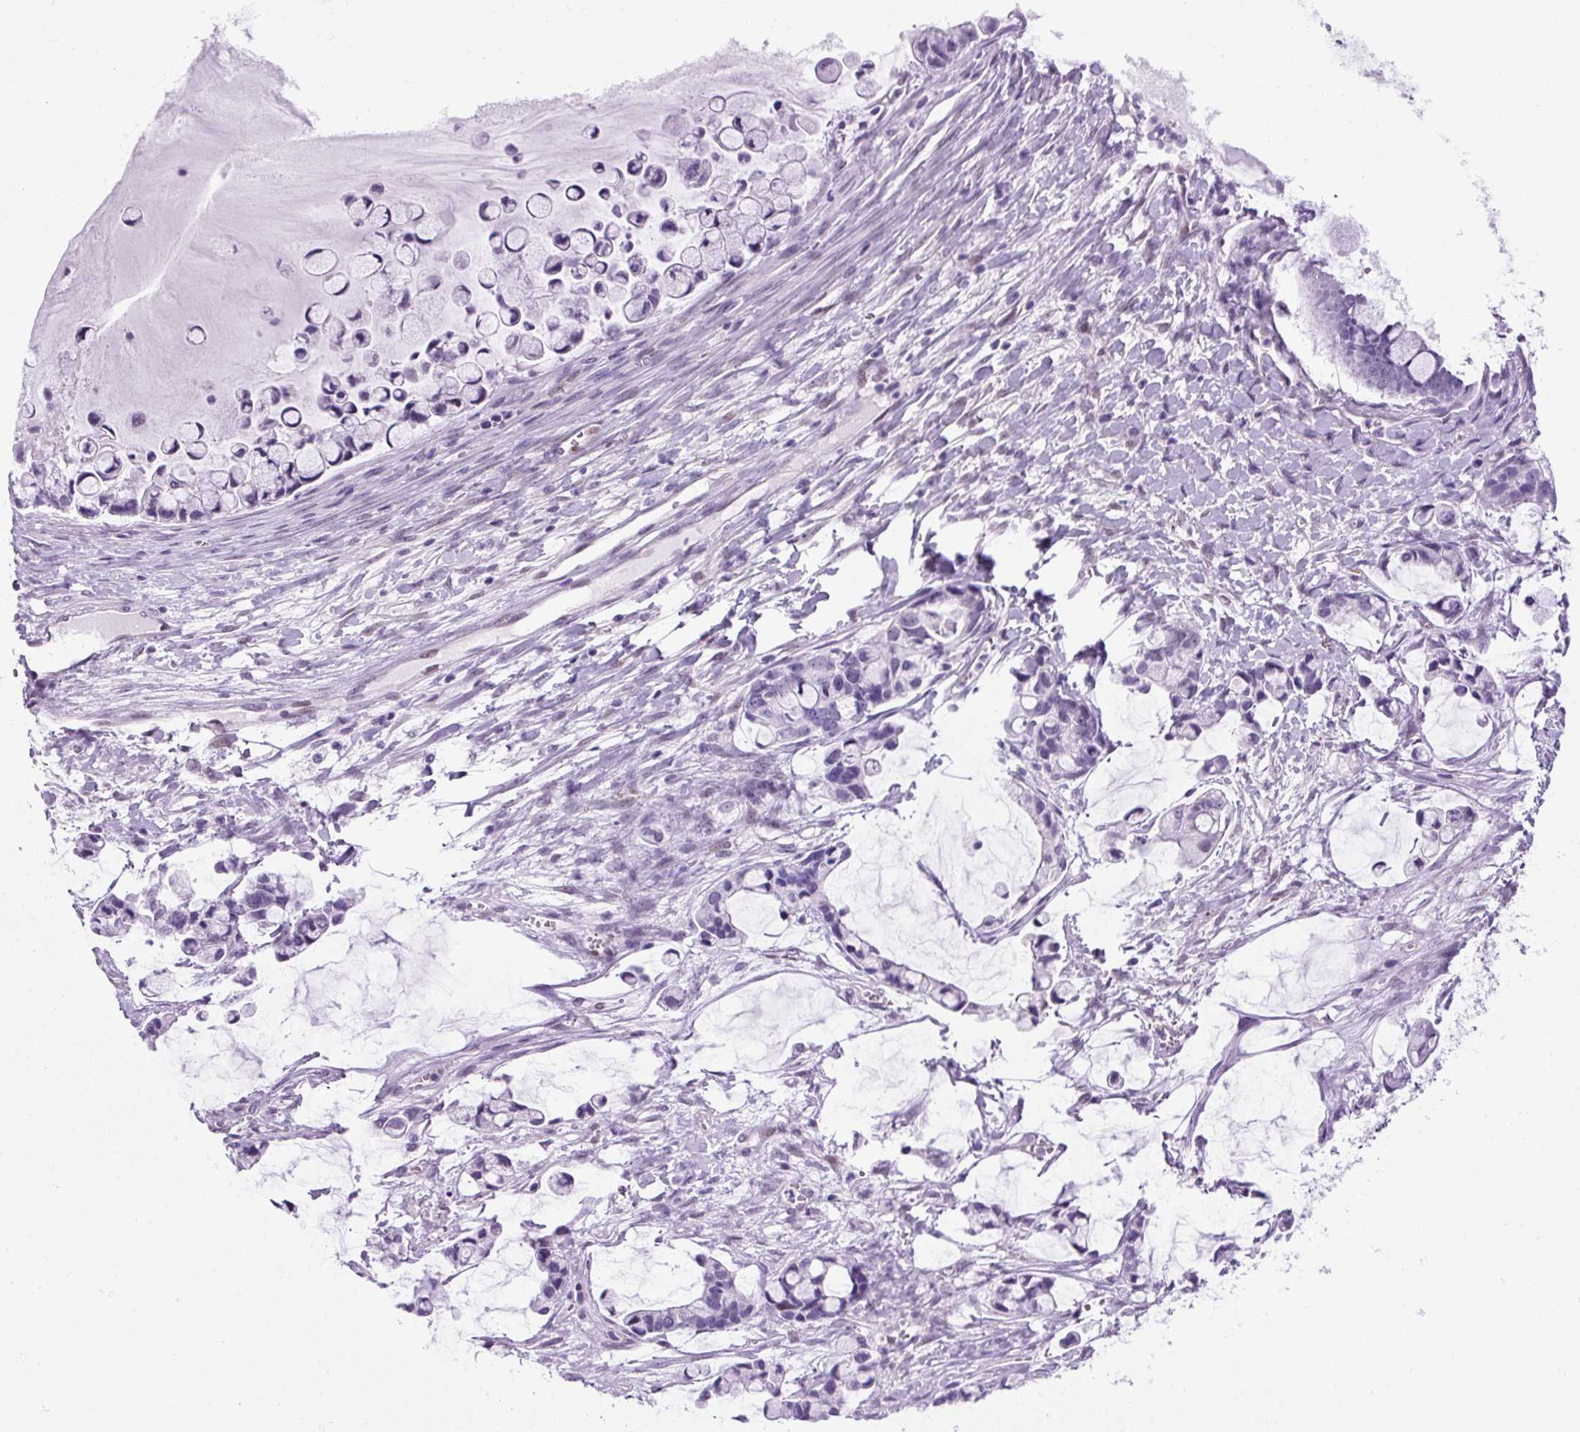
{"staining": {"intensity": "negative", "quantity": "none", "location": "none"}, "tissue": "ovarian cancer", "cell_type": "Tumor cells", "image_type": "cancer", "snomed": [{"axis": "morphology", "description": "Cystadenocarcinoma, mucinous, NOS"}, {"axis": "topography", "description": "Ovary"}], "caption": "Ovarian cancer stained for a protein using immunohistochemistry shows no expression tumor cells.", "gene": "KRT12", "patient": {"sex": "female", "age": 63}}